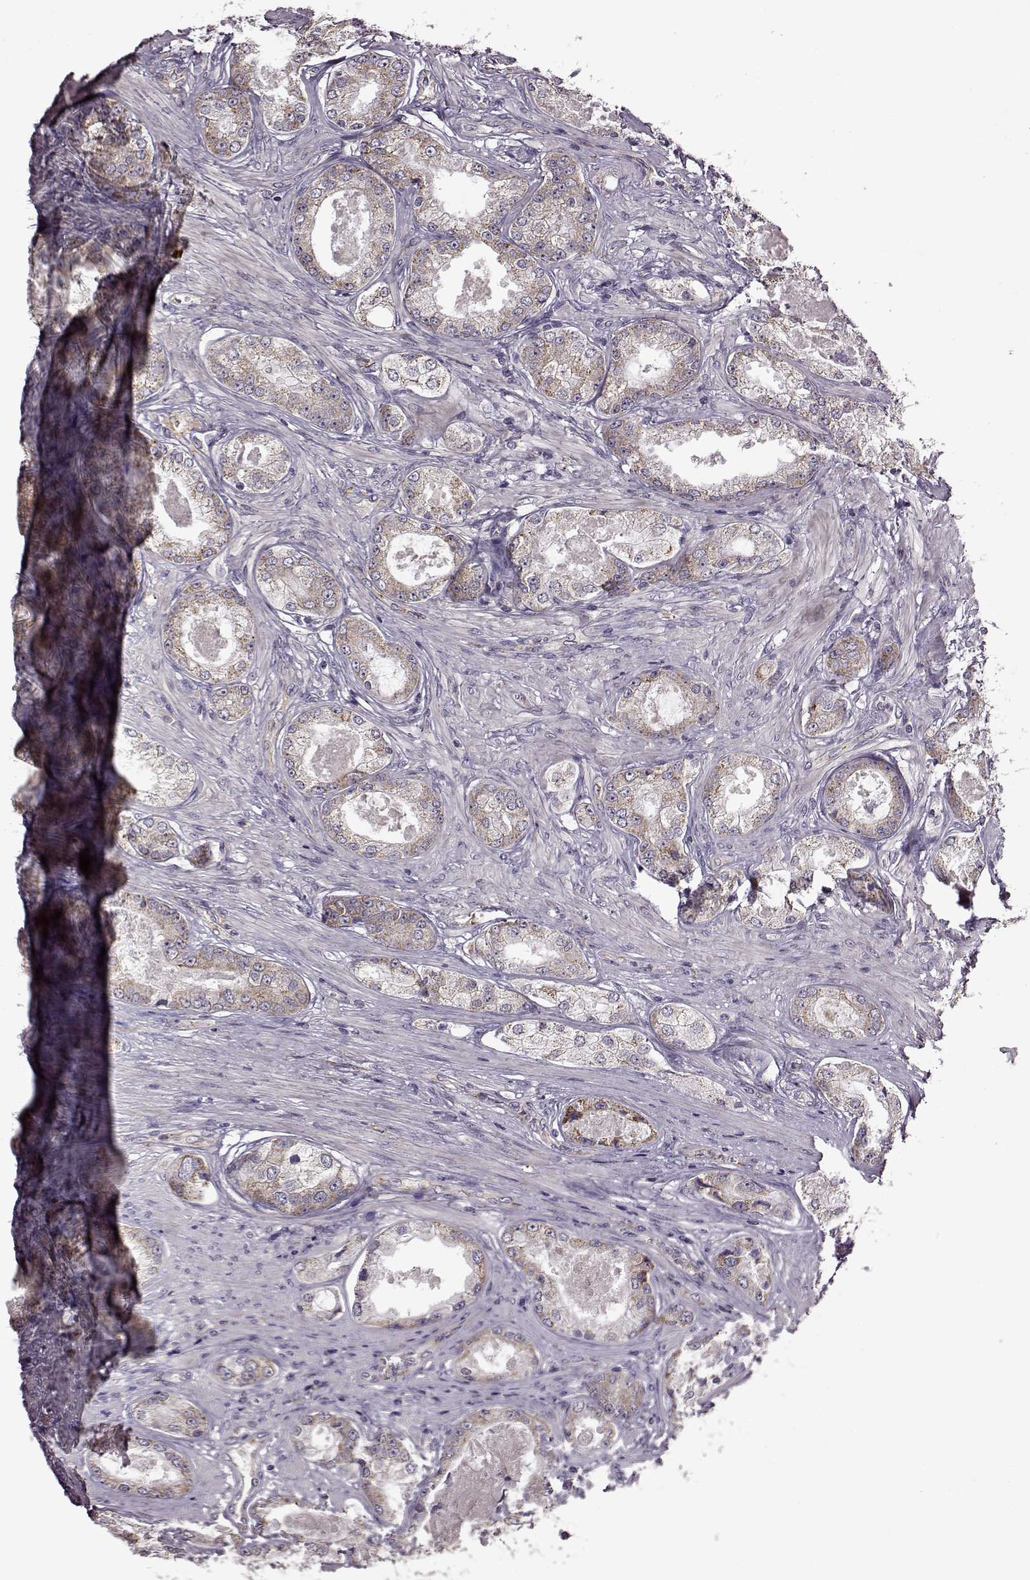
{"staining": {"intensity": "moderate", "quantity": ">75%", "location": "cytoplasmic/membranous"}, "tissue": "prostate cancer", "cell_type": "Tumor cells", "image_type": "cancer", "snomed": [{"axis": "morphology", "description": "Adenocarcinoma, Low grade"}, {"axis": "topography", "description": "Prostate"}], "caption": "Adenocarcinoma (low-grade) (prostate) stained with a protein marker shows moderate staining in tumor cells.", "gene": "MTSS1", "patient": {"sex": "male", "age": 68}}